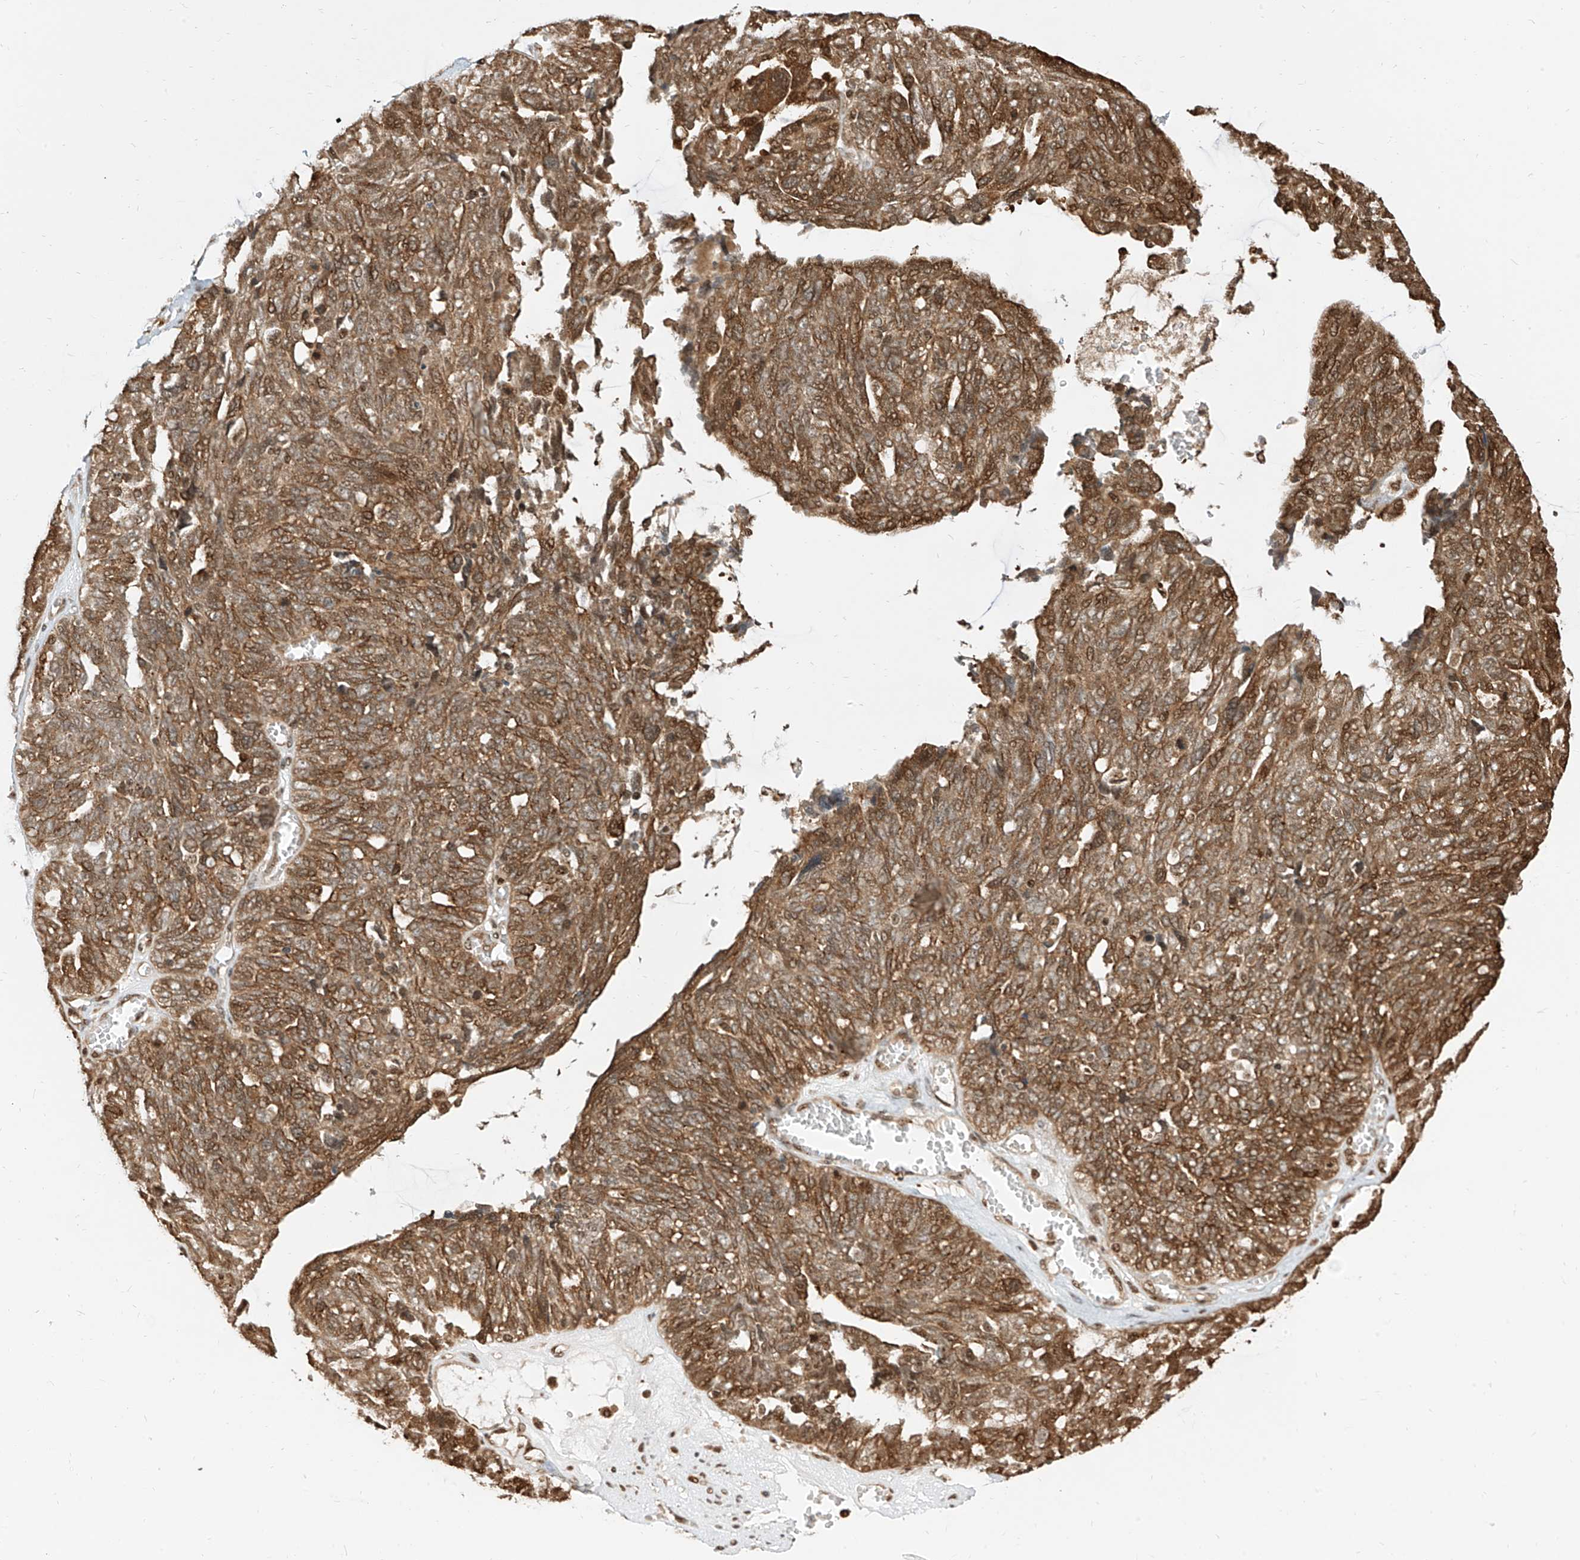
{"staining": {"intensity": "moderate", "quantity": ">75%", "location": "cytoplasmic/membranous,nuclear"}, "tissue": "ovarian cancer", "cell_type": "Tumor cells", "image_type": "cancer", "snomed": [{"axis": "morphology", "description": "Cystadenocarcinoma, serous, NOS"}, {"axis": "topography", "description": "Ovary"}], "caption": "Protein staining by IHC displays moderate cytoplasmic/membranous and nuclear staining in approximately >75% of tumor cells in ovarian serous cystadenocarcinoma.", "gene": "VMP1", "patient": {"sex": "female", "age": 79}}